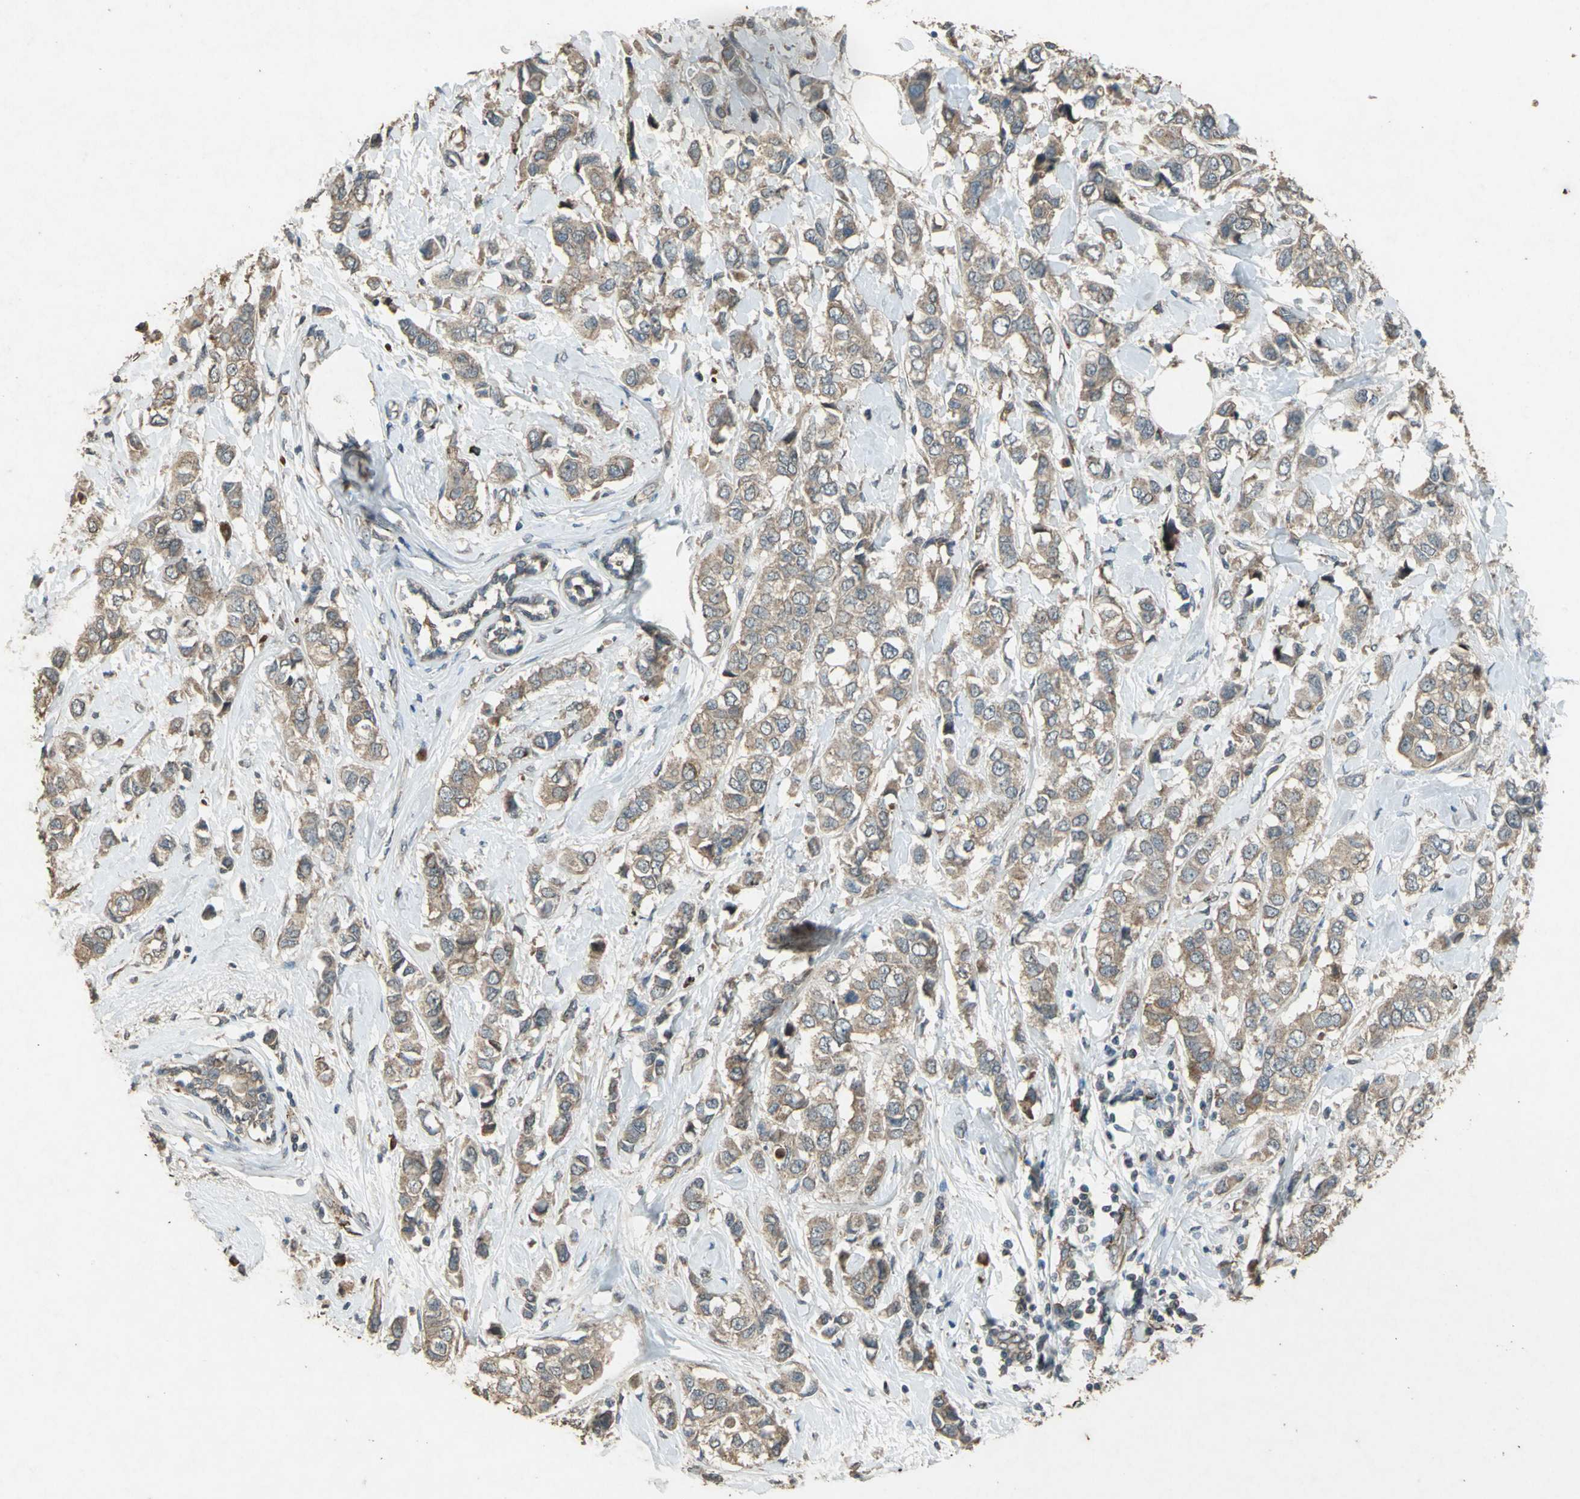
{"staining": {"intensity": "weak", "quantity": ">75%", "location": "cytoplasmic/membranous"}, "tissue": "breast cancer", "cell_type": "Tumor cells", "image_type": "cancer", "snomed": [{"axis": "morphology", "description": "Duct carcinoma"}, {"axis": "topography", "description": "Breast"}], "caption": "Immunohistochemistry (IHC) (DAB) staining of human breast infiltrating ductal carcinoma shows weak cytoplasmic/membranous protein expression in approximately >75% of tumor cells.", "gene": "SEPTIN4", "patient": {"sex": "female", "age": 50}}